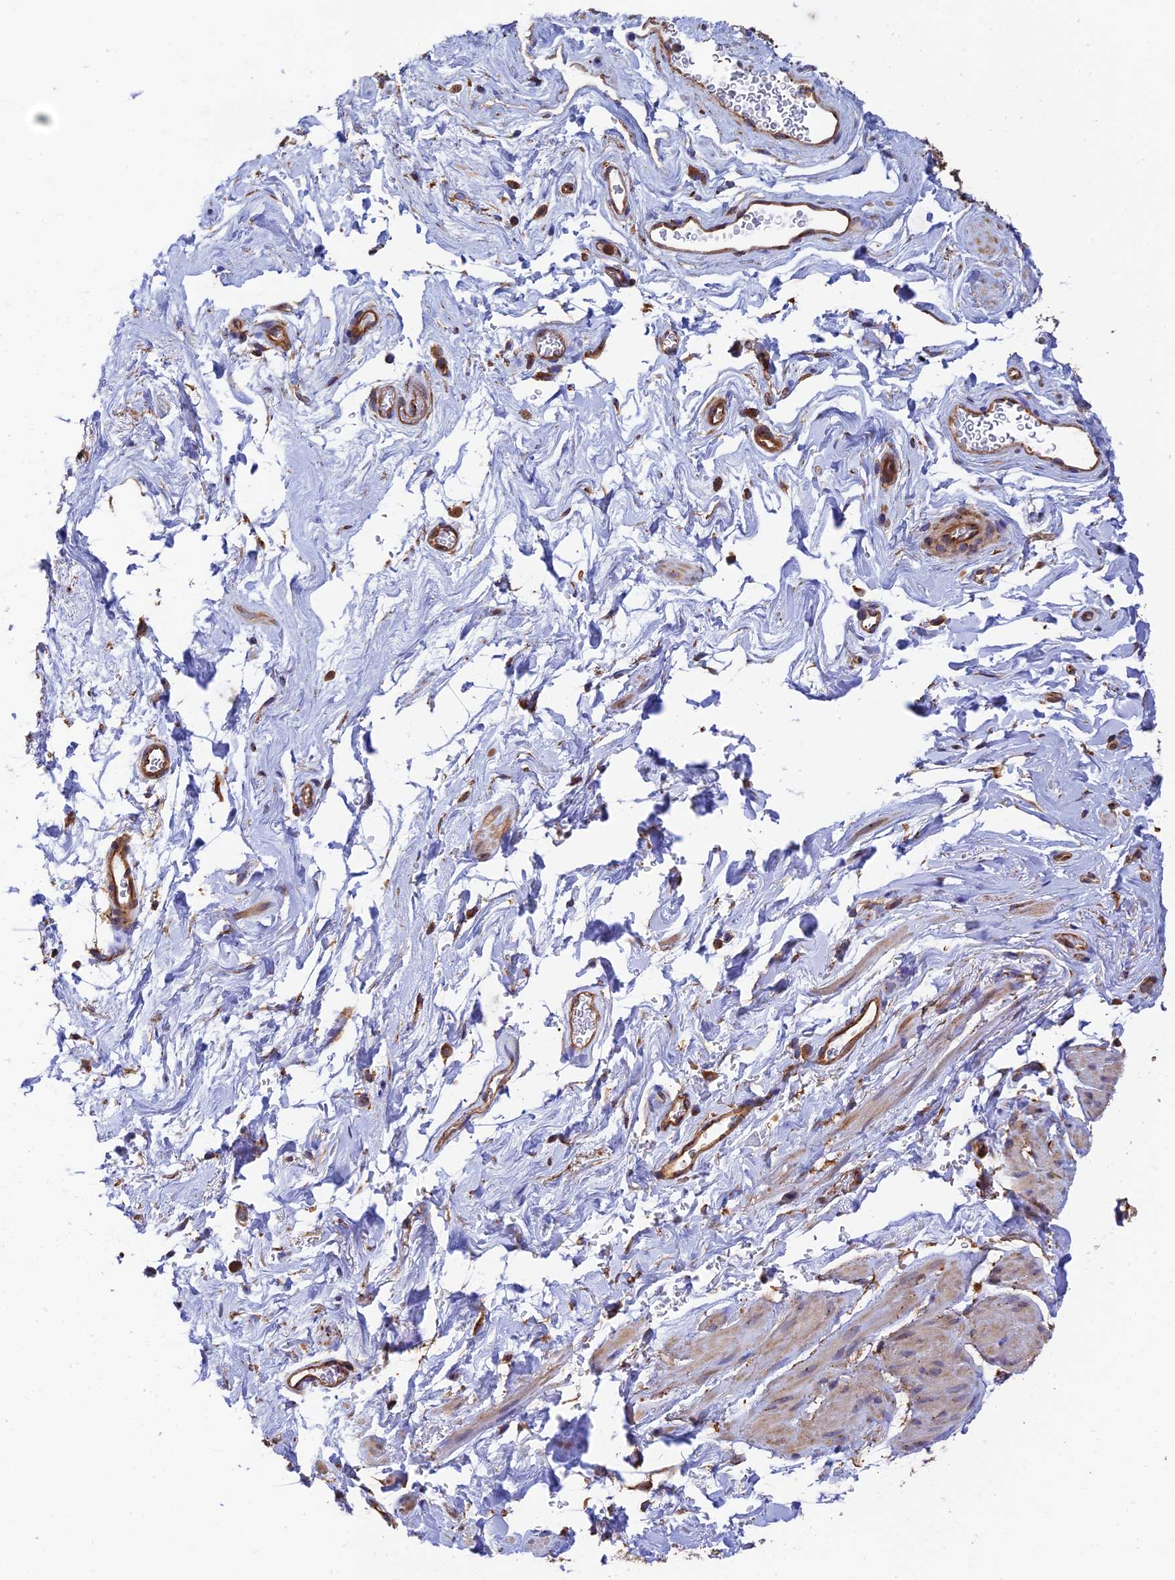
{"staining": {"intensity": "weak", "quantity": "25%-75%", "location": "cytoplasmic/membranous"}, "tissue": "smooth muscle", "cell_type": "Smooth muscle cells", "image_type": "normal", "snomed": [{"axis": "morphology", "description": "Normal tissue, NOS"}, {"axis": "topography", "description": "Smooth muscle"}, {"axis": "topography", "description": "Peripheral nerve tissue"}], "caption": "This image reveals immunohistochemistry (IHC) staining of unremarkable smooth muscle, with low weak cytoplasmic/membranous staining in approximately 25%-75% of smooth muscle cells.", "gene": "DCTN2", "patient": {"sex": "male", "age": 69}}